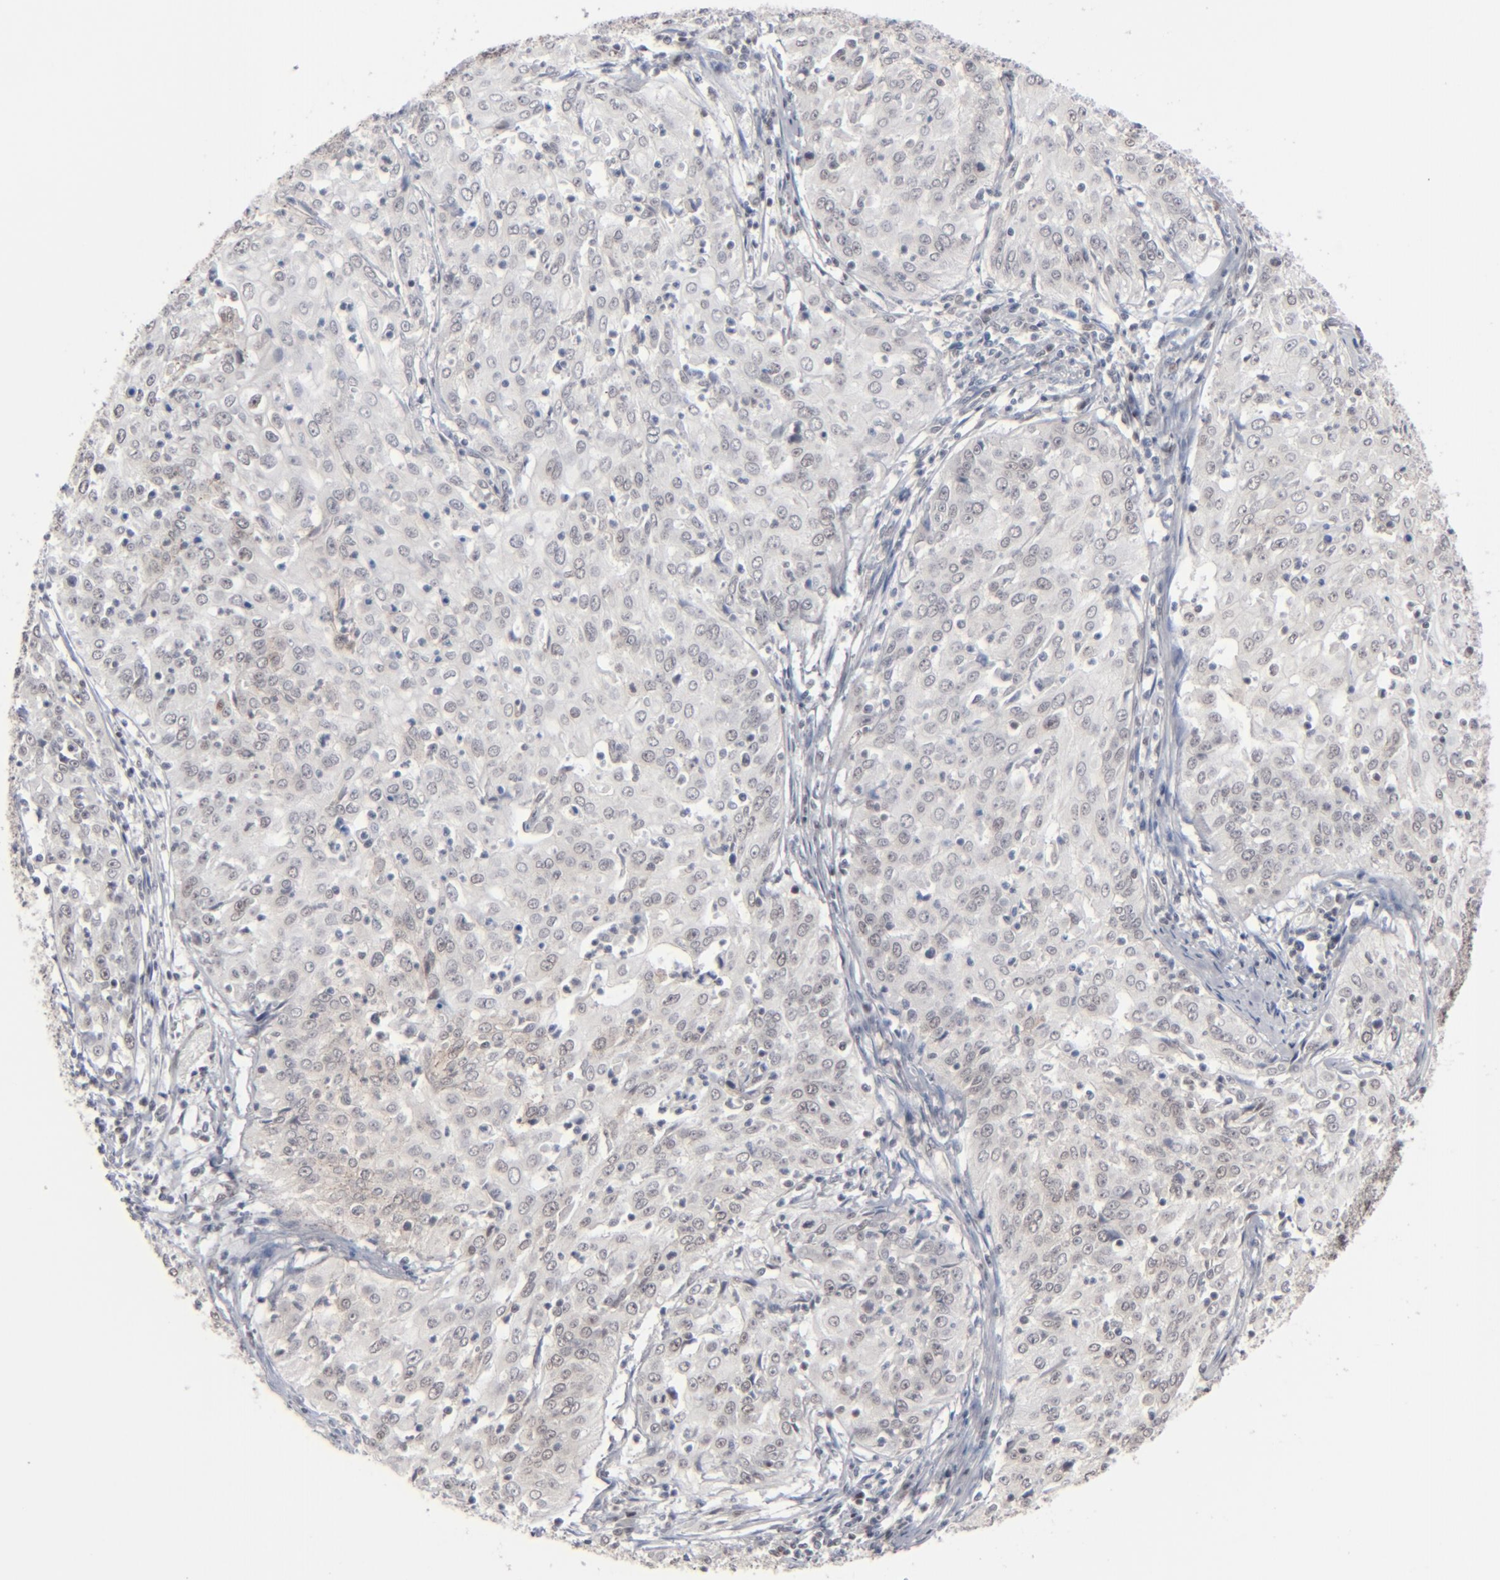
{"staining": {"intensity": "weak", "quantity": ">75%", "location": "cytoplasmic/membranous"}, "tissue": "cervical cancer", "cell_type": "Tumor cells", "image_type": "cancer", "snomed": [{"axis": "morphology", "description": "Squamous cell carcinoma, NOS"}, {"axis": "topography", "description": "Cervix"}], "caption": "DAB (3,3'-diaminobenzidine) immunohistochemical staining of human cervical cancer demonstrates weak cytoplasmic/membranous protein expression in approximately >75% of tumor cells.", "gene": "IRF9", "patient": {"sex": "female", "age": 39}}